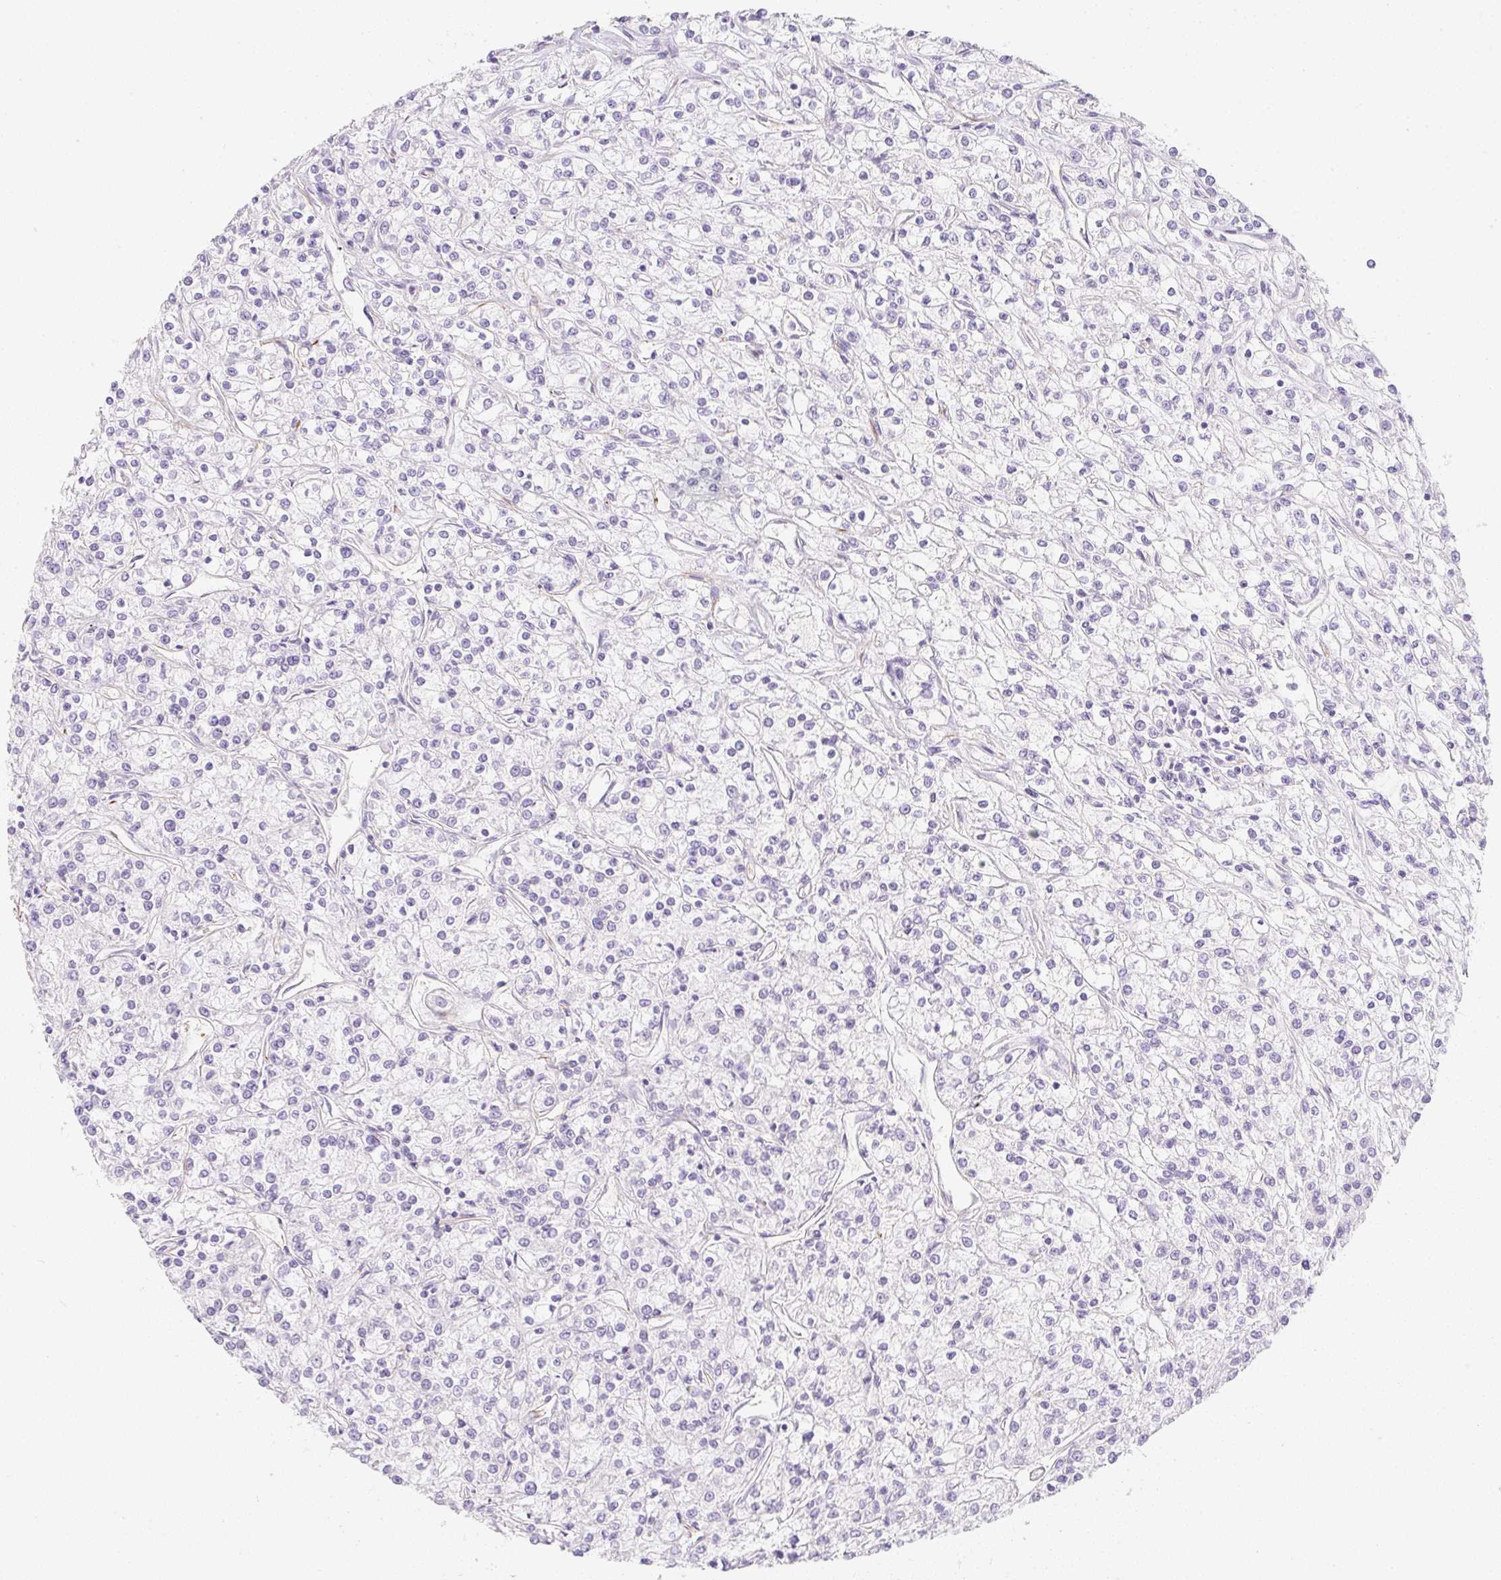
{"staining": {"intensity": "negative", "quantity": "none", "location": "none"}, "tissue": "renal cancer", "cell_type": "Tumor cells", "image_type": "cancer", "snomed": [{"axis": "morphology", "description": "Adenocarcinoma, NOS"}, {"axis": "topography", "description": "Kidney"}], "caption": "This is an IHC histopathology image of human adenocarcinoma (renal). There is no expression in tumor cells.", "gene": "ZNF689", "patient": {"sex": "female", "age": 59}}